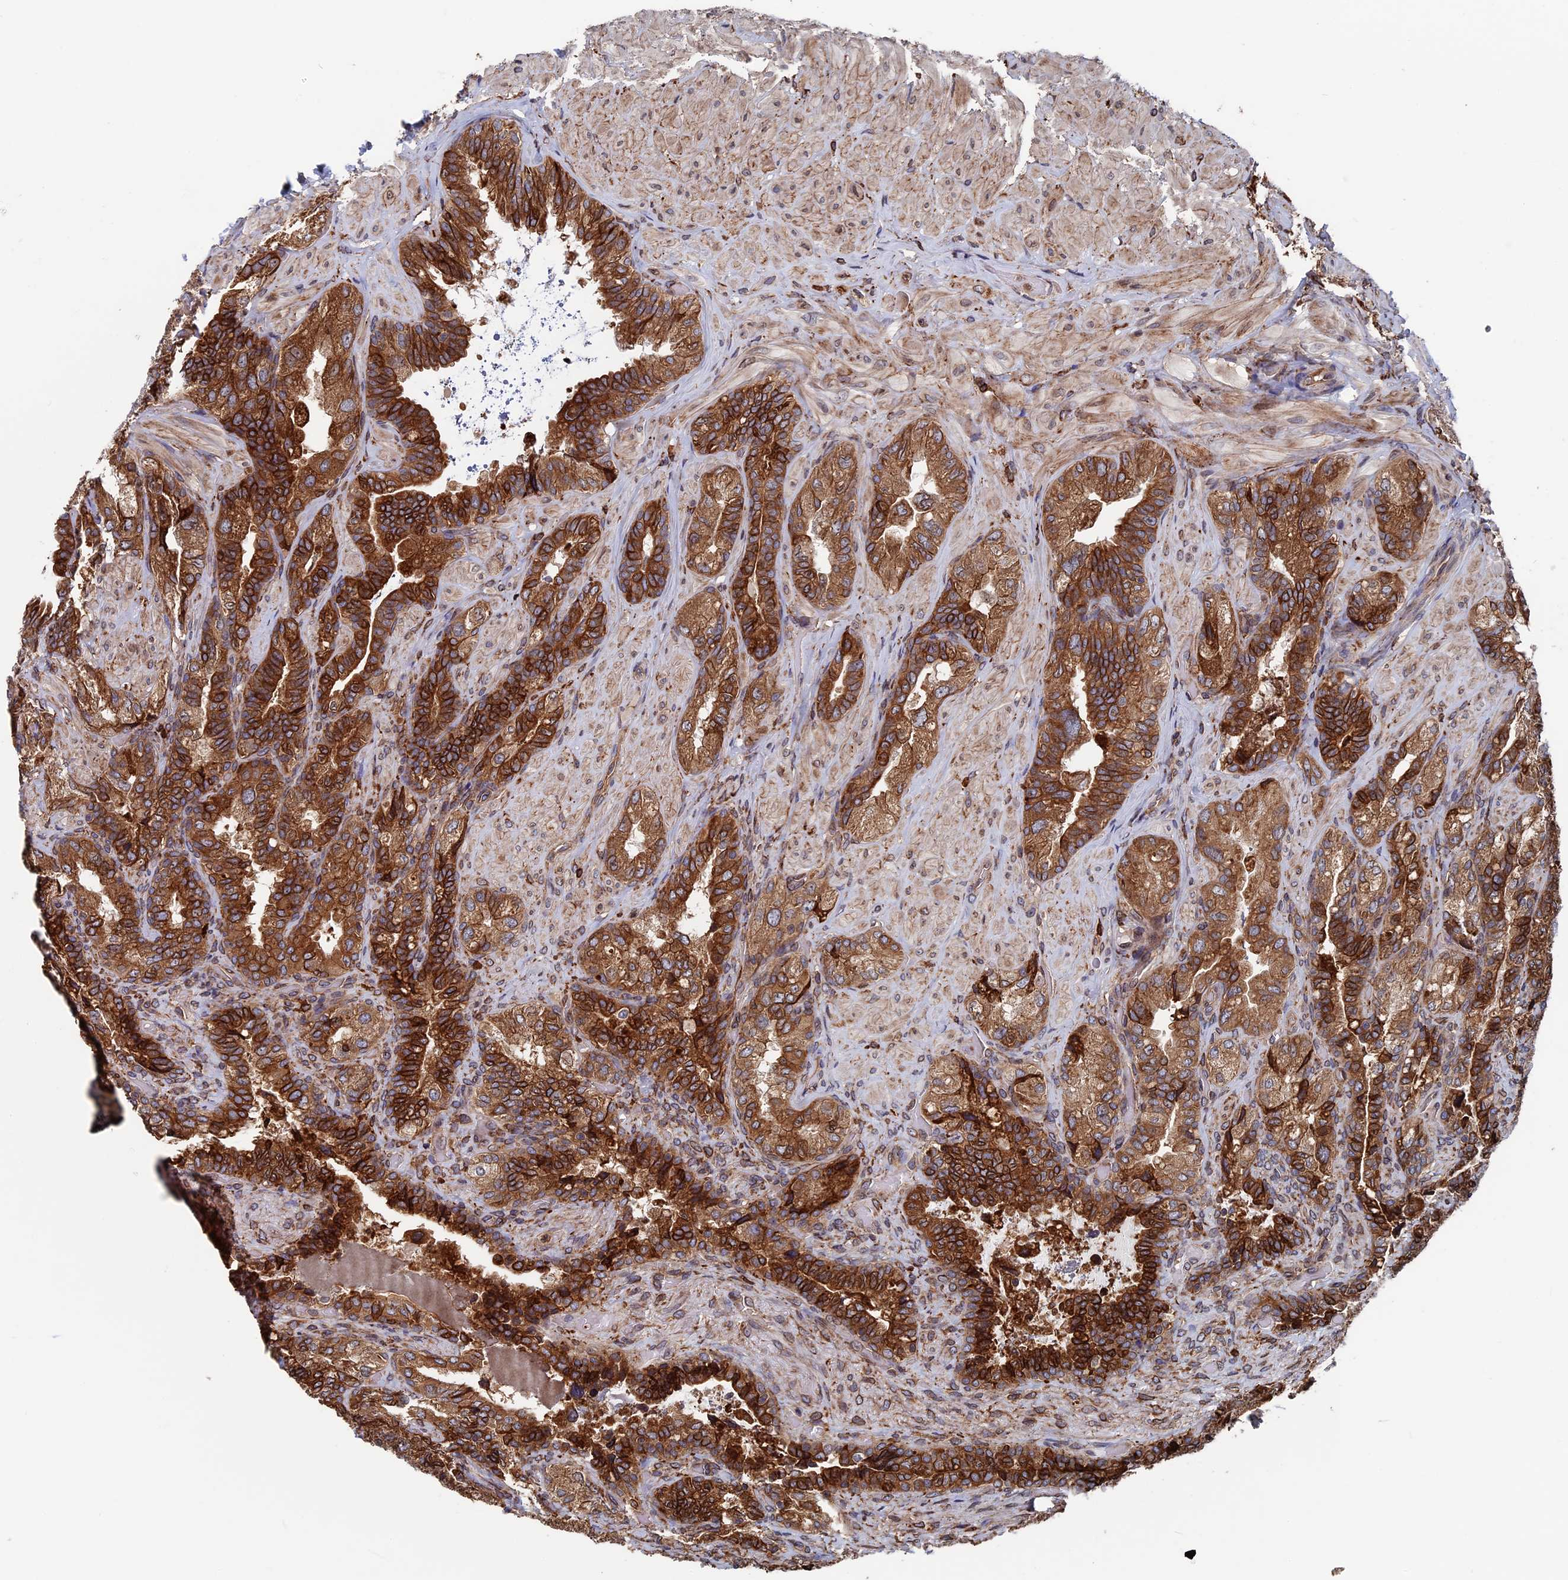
{"staining": {"intensity": "strong", "quantity": ">75%", "location": "cytoplasmic/membranous"}, "tissue": "seminal vesicle", "cell_type": "Glandular cells", "image_type": "normal", "snomed": [{"axis": "morphology", "description": "Normal tissue, NOS"}, {"axis": "topography", "description": "Prostate and seminal vesicle, NOS"}, {"axis": "topography", "description": "Prostate"}, {"axis": "topography", "description": "Seminal veicle"}], "caption": "Immunohistochemical staining of unremarkable seminal vesicle demonstrates >75% levels of strong cytoplasmic/membranous protein staining in approximately >75% of glandular cells. (Stains: DAB (3,3'-diaminobenzidine) in brown, nuclei in blue, Microscopy: brightfield microscopy at high magnification).", "gene": "RPUSD1", "patient": {"sex": "male", "age": 67}}